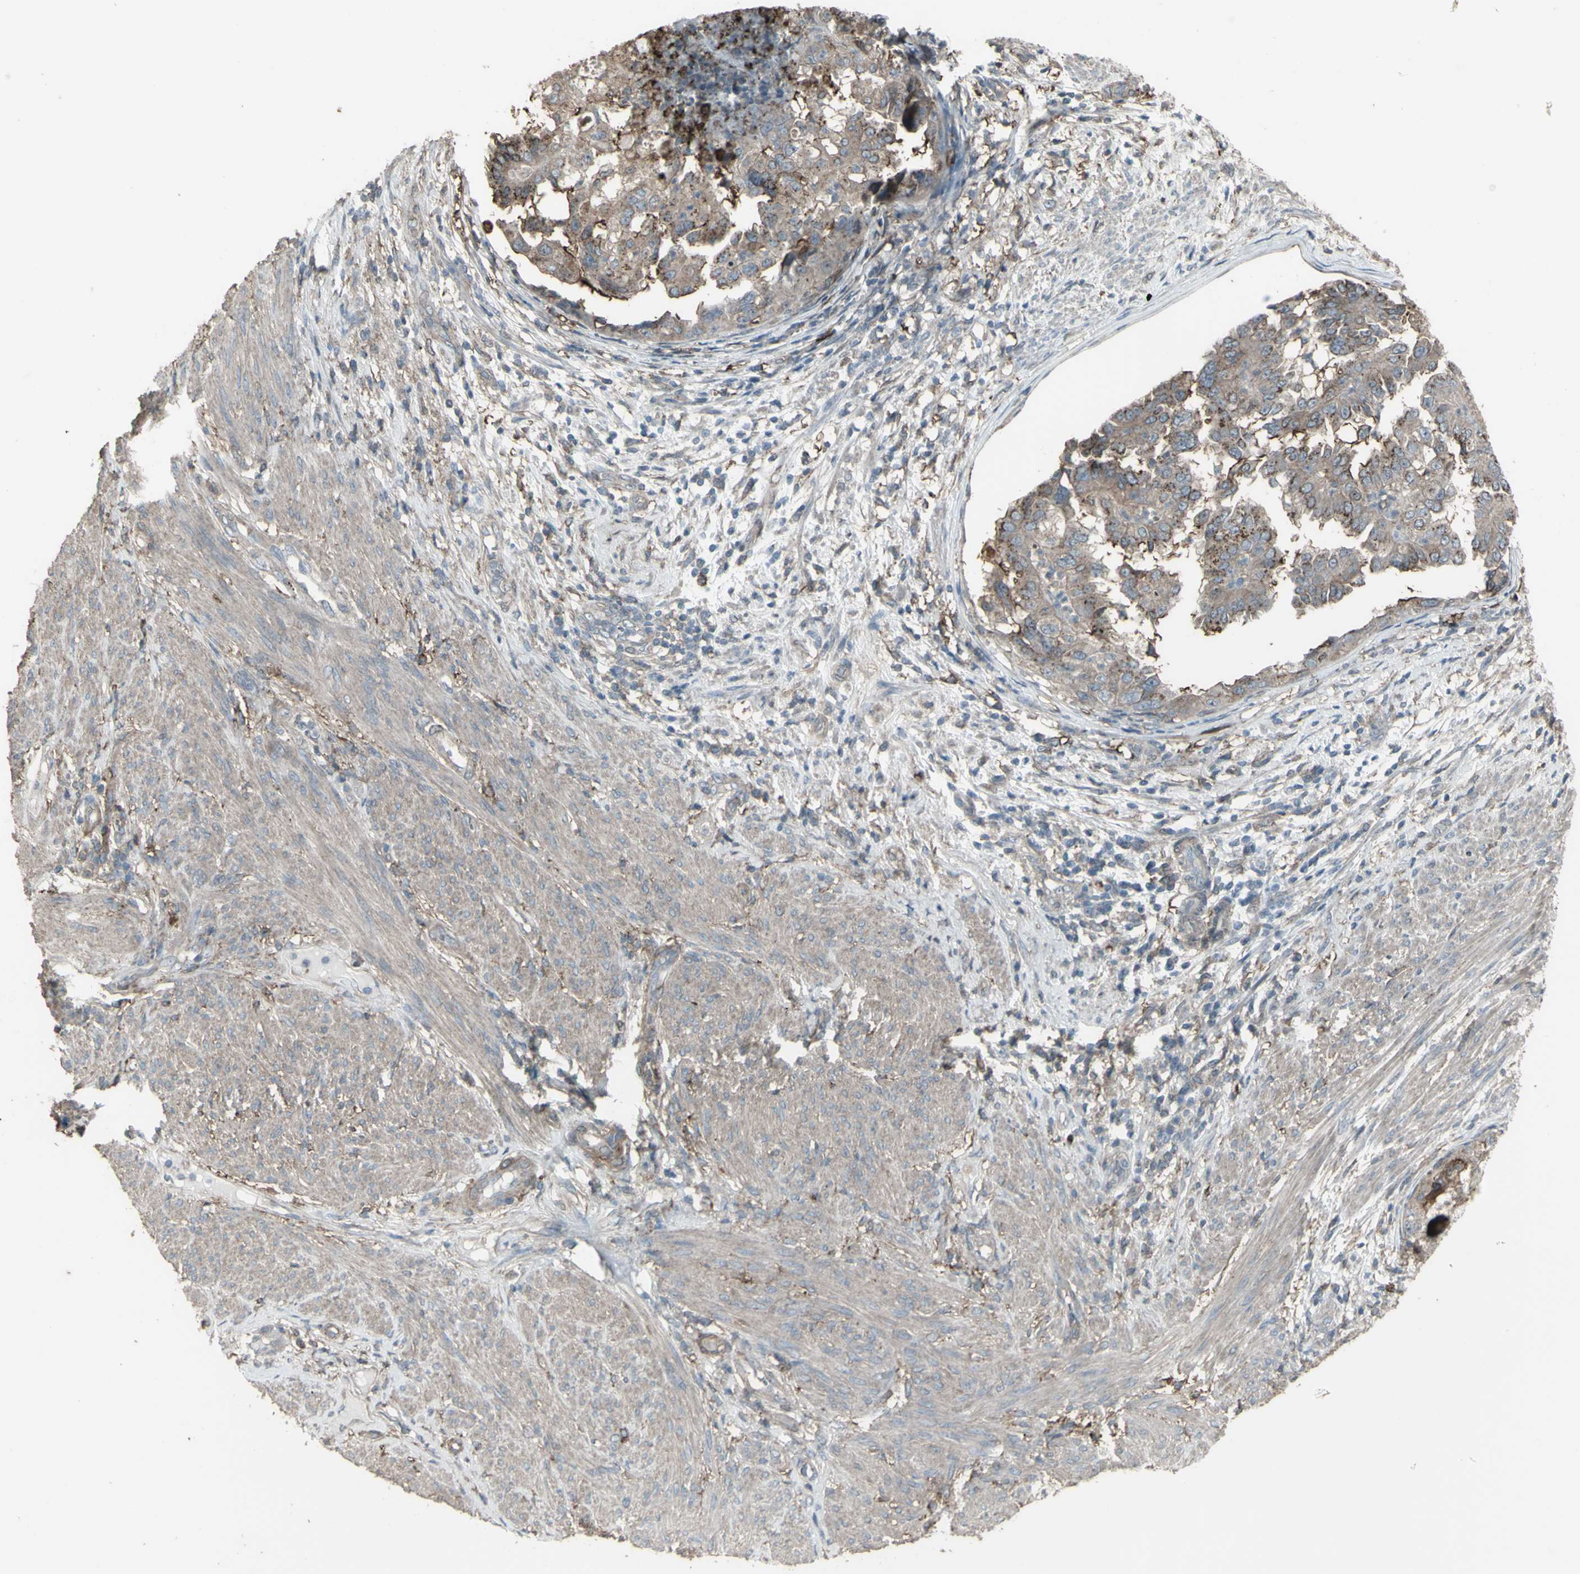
{"staining": {"intensity": "moderate", "quantity": "<25%", "location": "cytoplasmic/membranous"}, "tissue": "endometrial cancer", "cell_type": "Tumor cells", "image_type": "cancer", "snomed": [{"axis": "morphology", "description": "Adenocarcinoma, NOS"}, {"axis": "topography", "description": "Endometrium"}], "caption": "Endometrial adenocarcinoma stained with a brown dye displays moderate cytoplasmic/membranous positive staining in about <25% of tumor cells.", "gene": "SMO", "patient": {"sex": "female", "age": 85}}